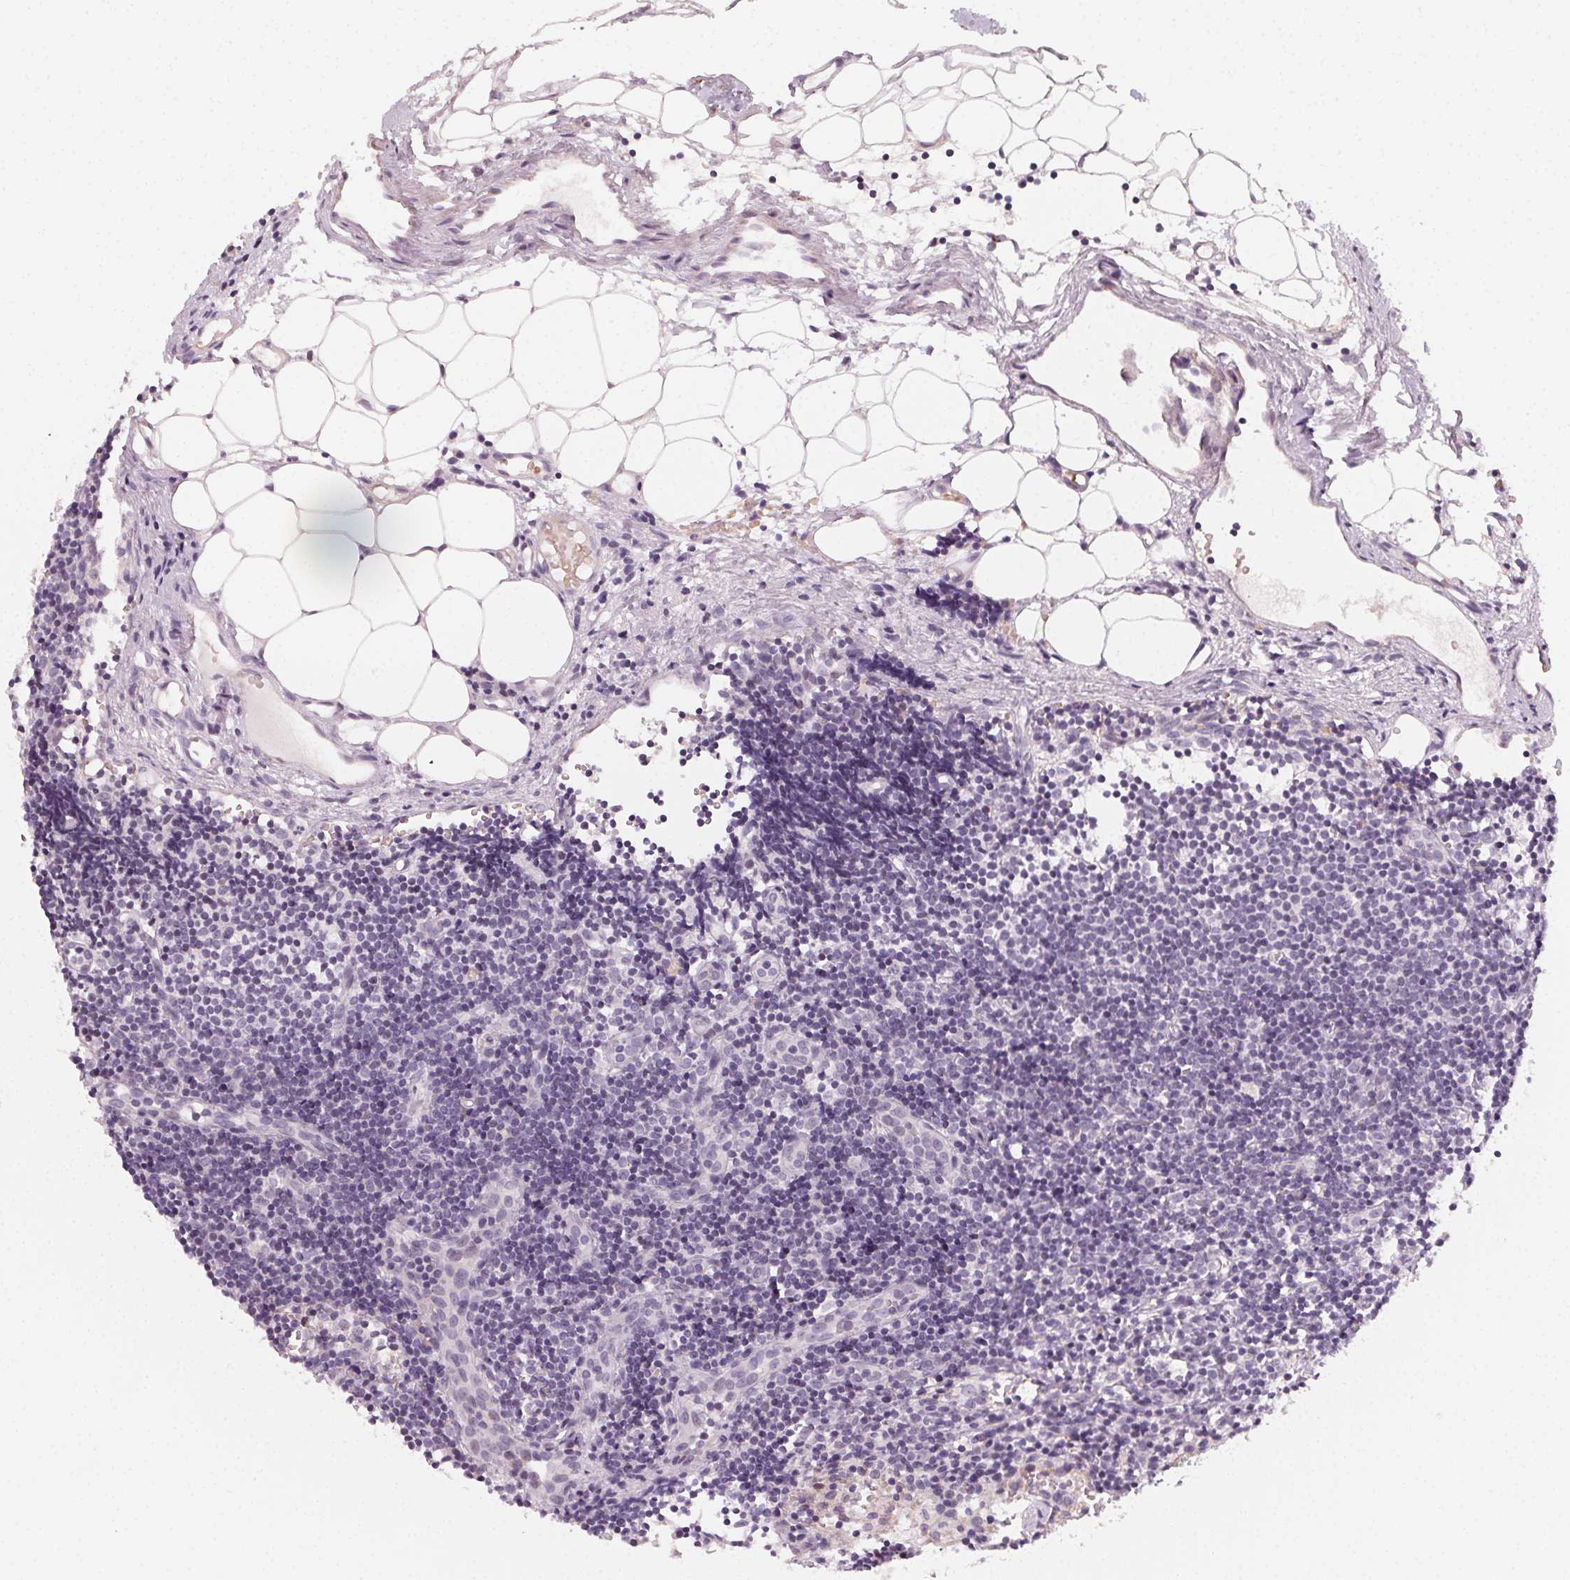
{"staining": {"intensity": "negative", "quantity": "none", "location": "none"}, "tissue": "lymph node", "cell_type": "Germinal center cells", "image_type": "normal", "snomed": [{"axis": "morphology", "description": "Normal tissue, NOS"}, {"axis": "topography", "description": "Lymph node"}], "caption": "This is an IHC image of benign lymph node. There is no positivity in germinal center cells.", "gene": "CCDC96", "patient": {"sex": "female", "age": 41}}